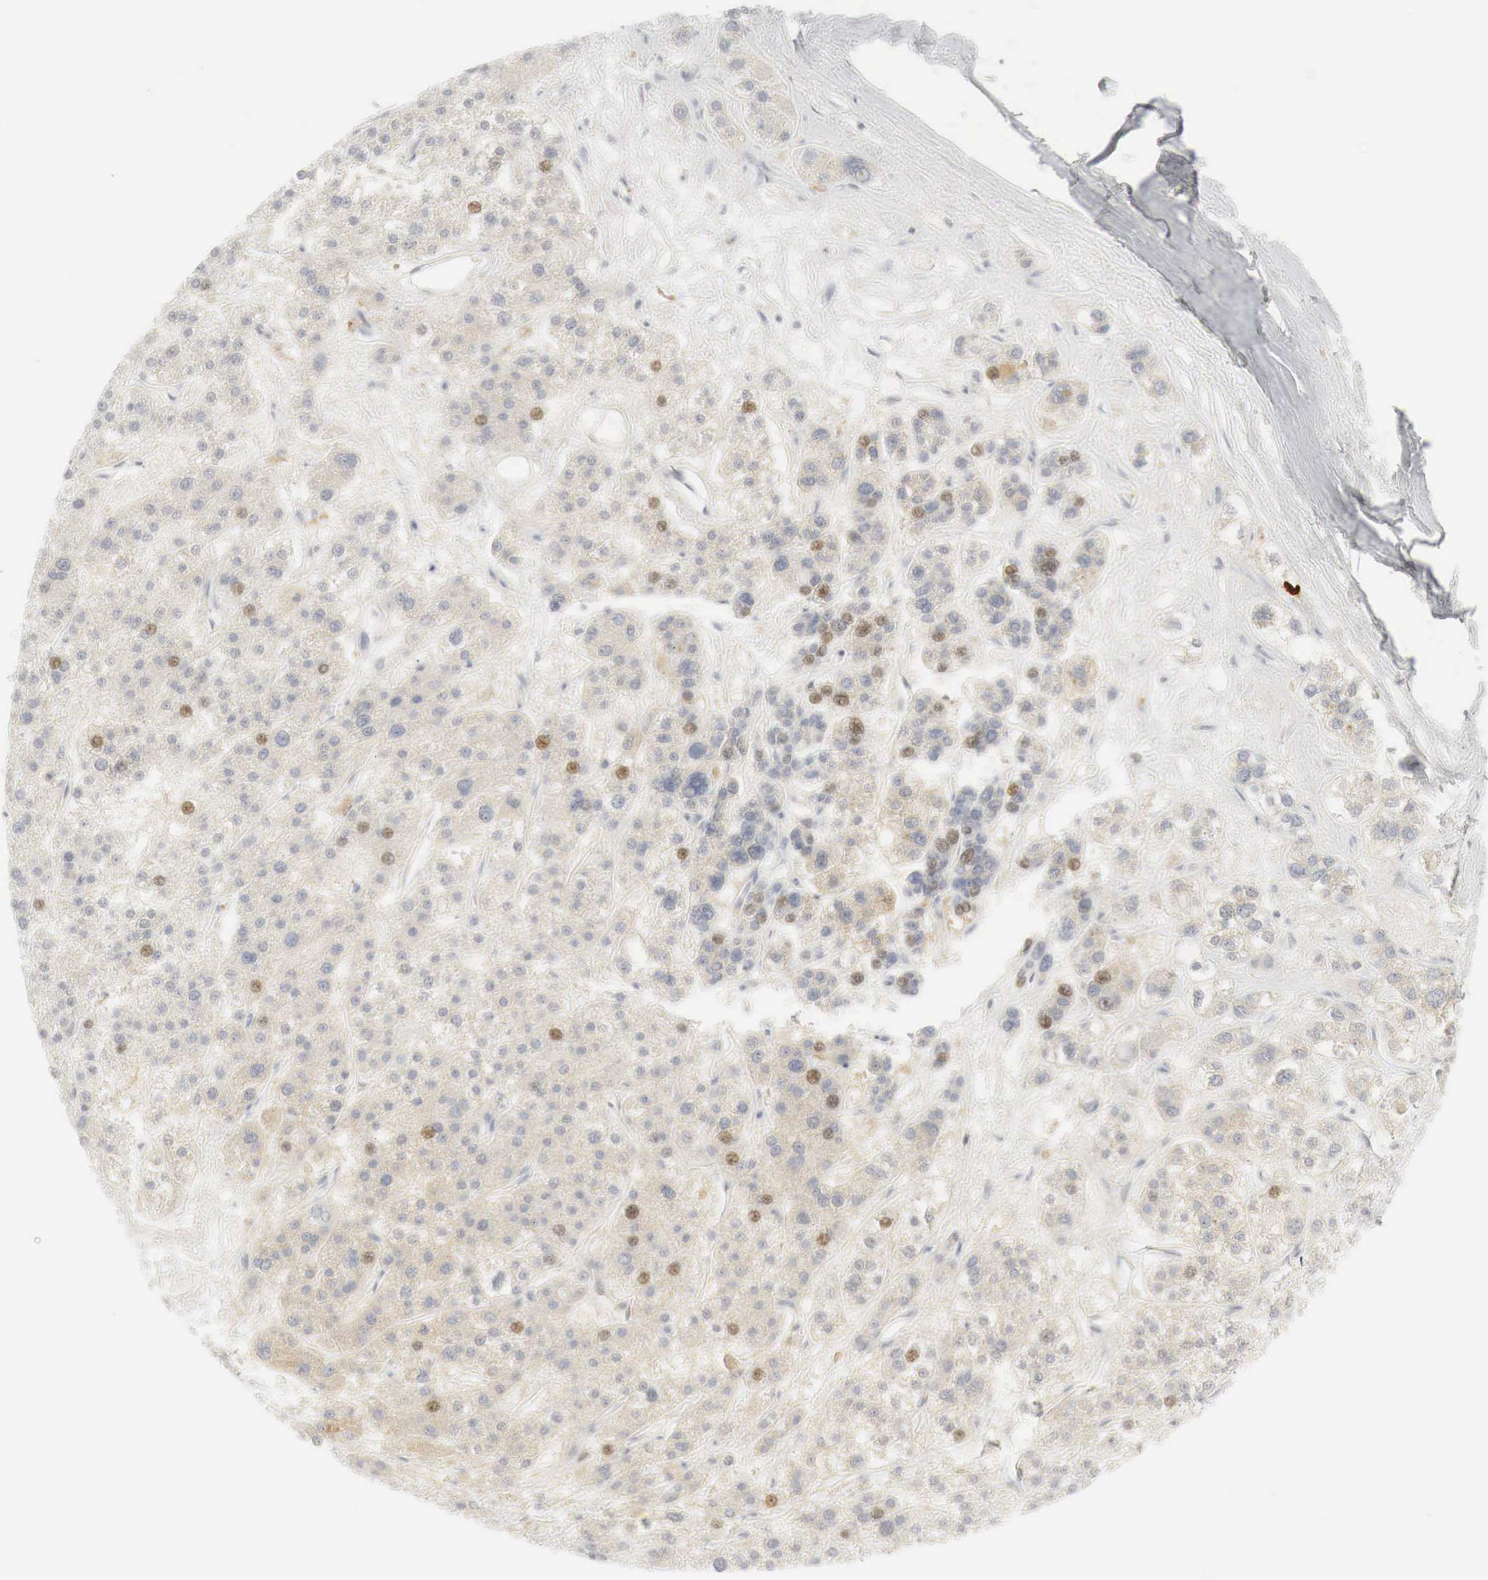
{"staining": {"intensity": "moderate", "quantity": "25%-75%", "location": "cytoplasmic/membranous"}, "tissue": "liver cancer", "cell_type": "Tumor cells", "image_type": "cancer", "snomed": [{"axis": "morphology", "description": "Carcinoma, Hepatocellular, NOS"}, {"axis": "topography", "description": "Liver"}], "caption": "Moderate cytoplasmic/membranous expression is seen in approximately 25%-75% of tumor cells in liver cancer (hepatocellular carcinoma). The protein is shown in brown color, while the nuclei are stained blue.", "gene": "MYC", "patient": {"sex": "female", "age": 85}}